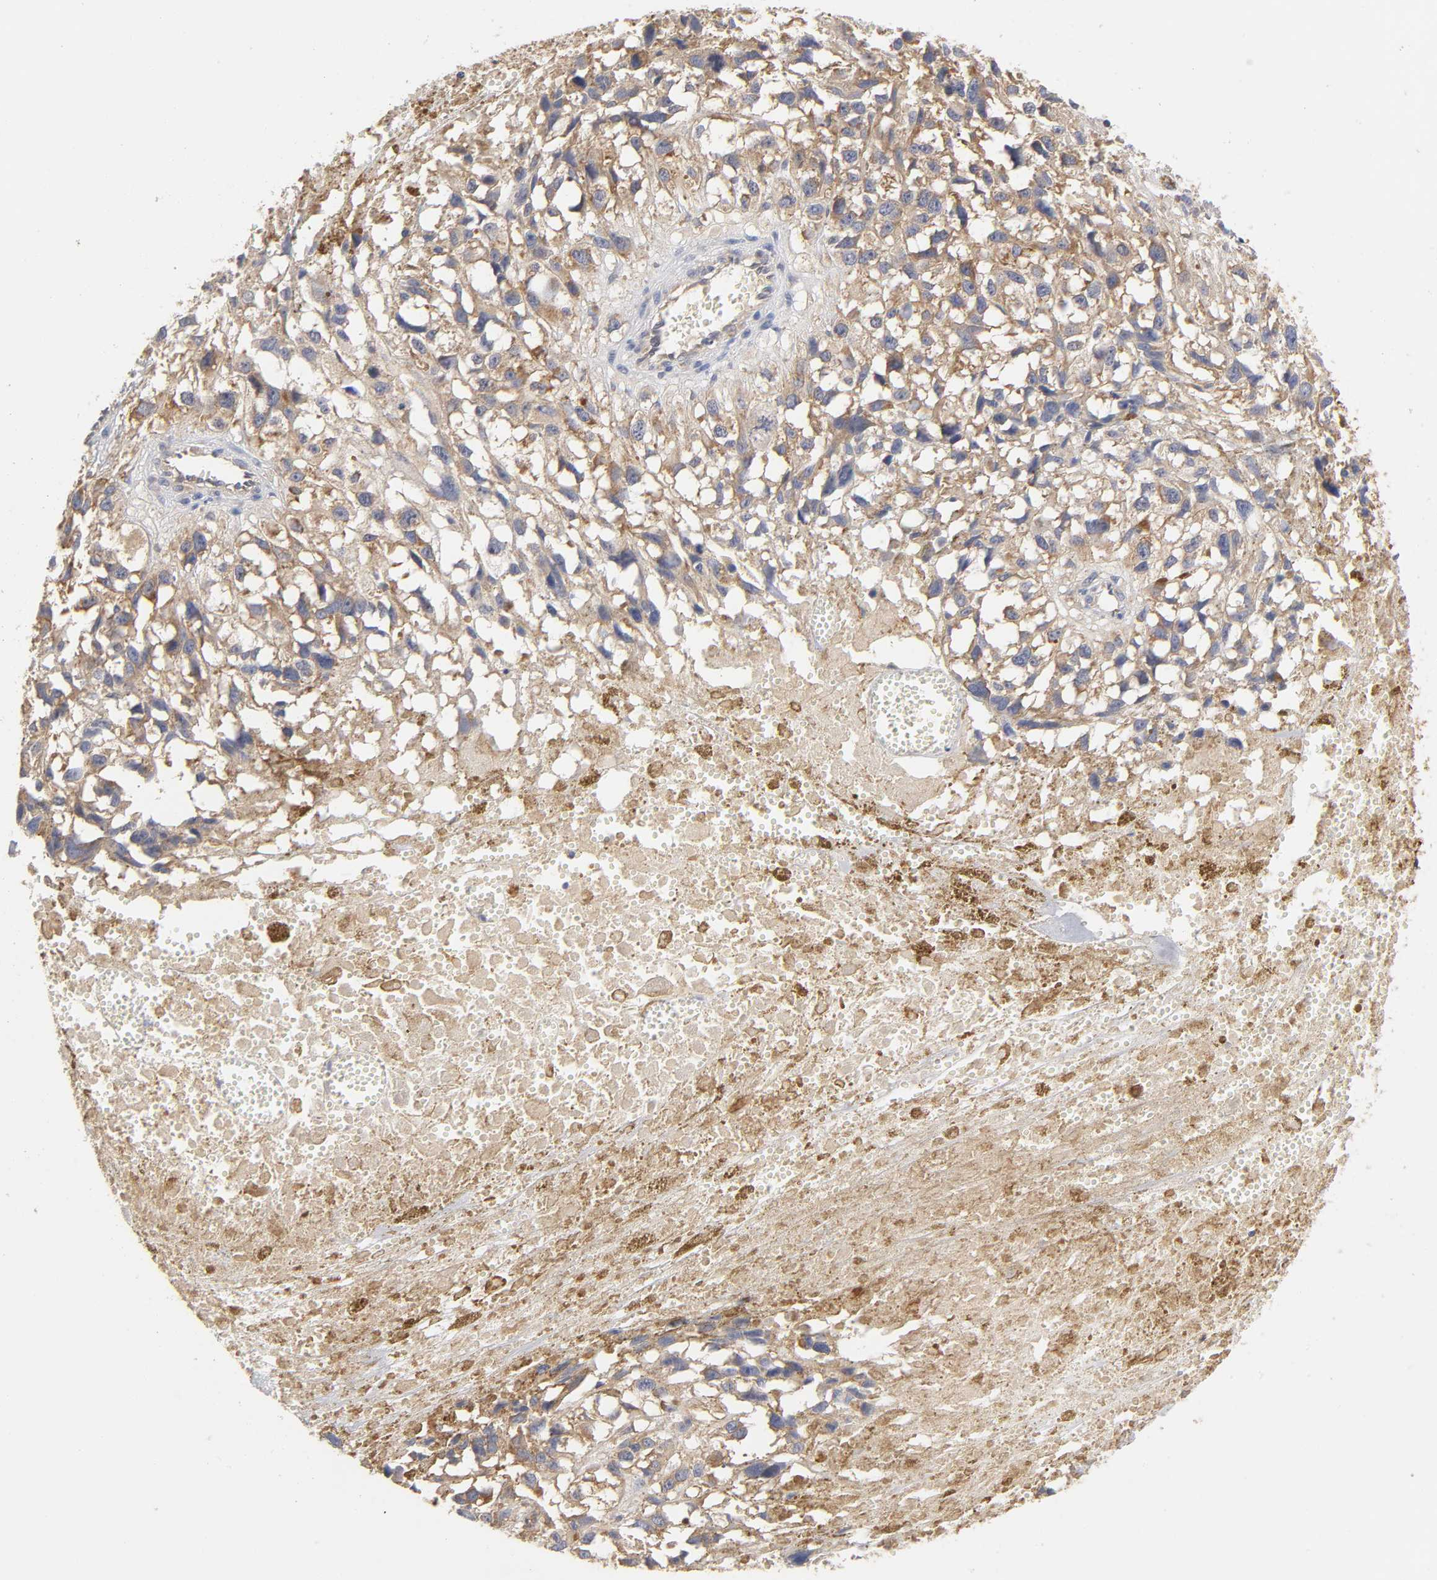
{"staining": {"intensity": "moderate", "quantity": ">75%", "location": "cytoplasmic/membranous"}, "tissue": "melanoma", "cell_type": "Tumor cells", "image_type": "cancer", "snomed": [{"axis": "morphology", "description": "Malignant melanoma, Metastatic site"}, {"axis": "topography", "description": "Lymph node"}], "caption": "A medium amount of moderate cytoplasmic/membranous positivity is identified in about >75% of tumor cells in malignant melanoma (metastatic site) tissue.", "gene": "RPS29", "patient": {"sex": "male", "age": 59}}